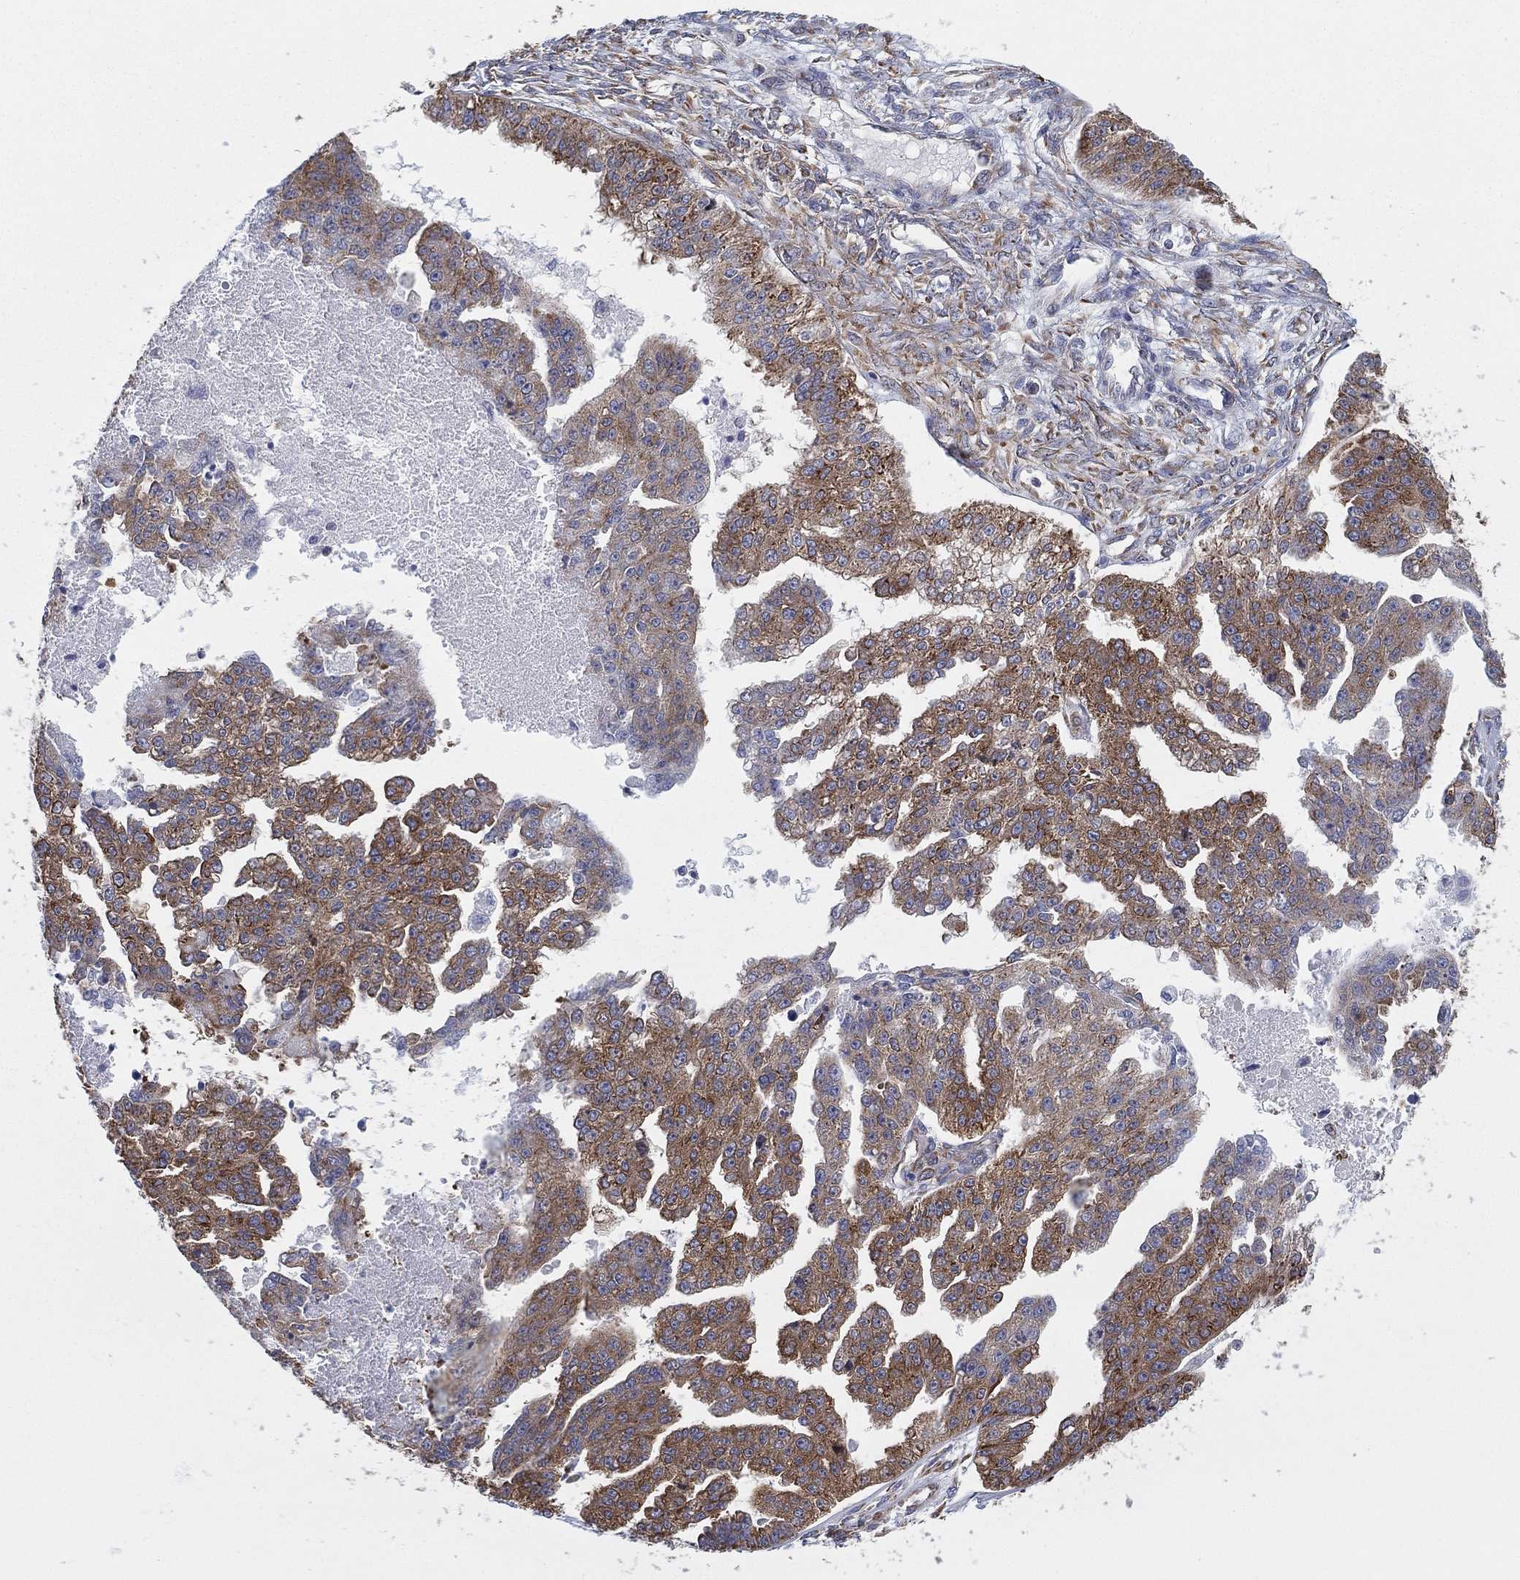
{"staining": {"intensity": "strong", "quantity": "25%-75%", "location": "cytoplasmic/membranous"}, "tissue": "ovarian cancer", "cell_type": "Tumor cells", "image_type": "cancer", "snomed": [{"axis": "morphology", "description": "Cystadenocarcinoma, serous, NOS"}, {"axis": "topography", "description": "Ovary"}], "caption": "Protein expression analysis of human ovarian cancer (serous cystadenocarcinoma) reveals strong cytoplasmic/membranous expression in approximately 25%-75% of tumor cells.", "gene": "FARSA", "patient": {"sex": "female", "age": 58}}